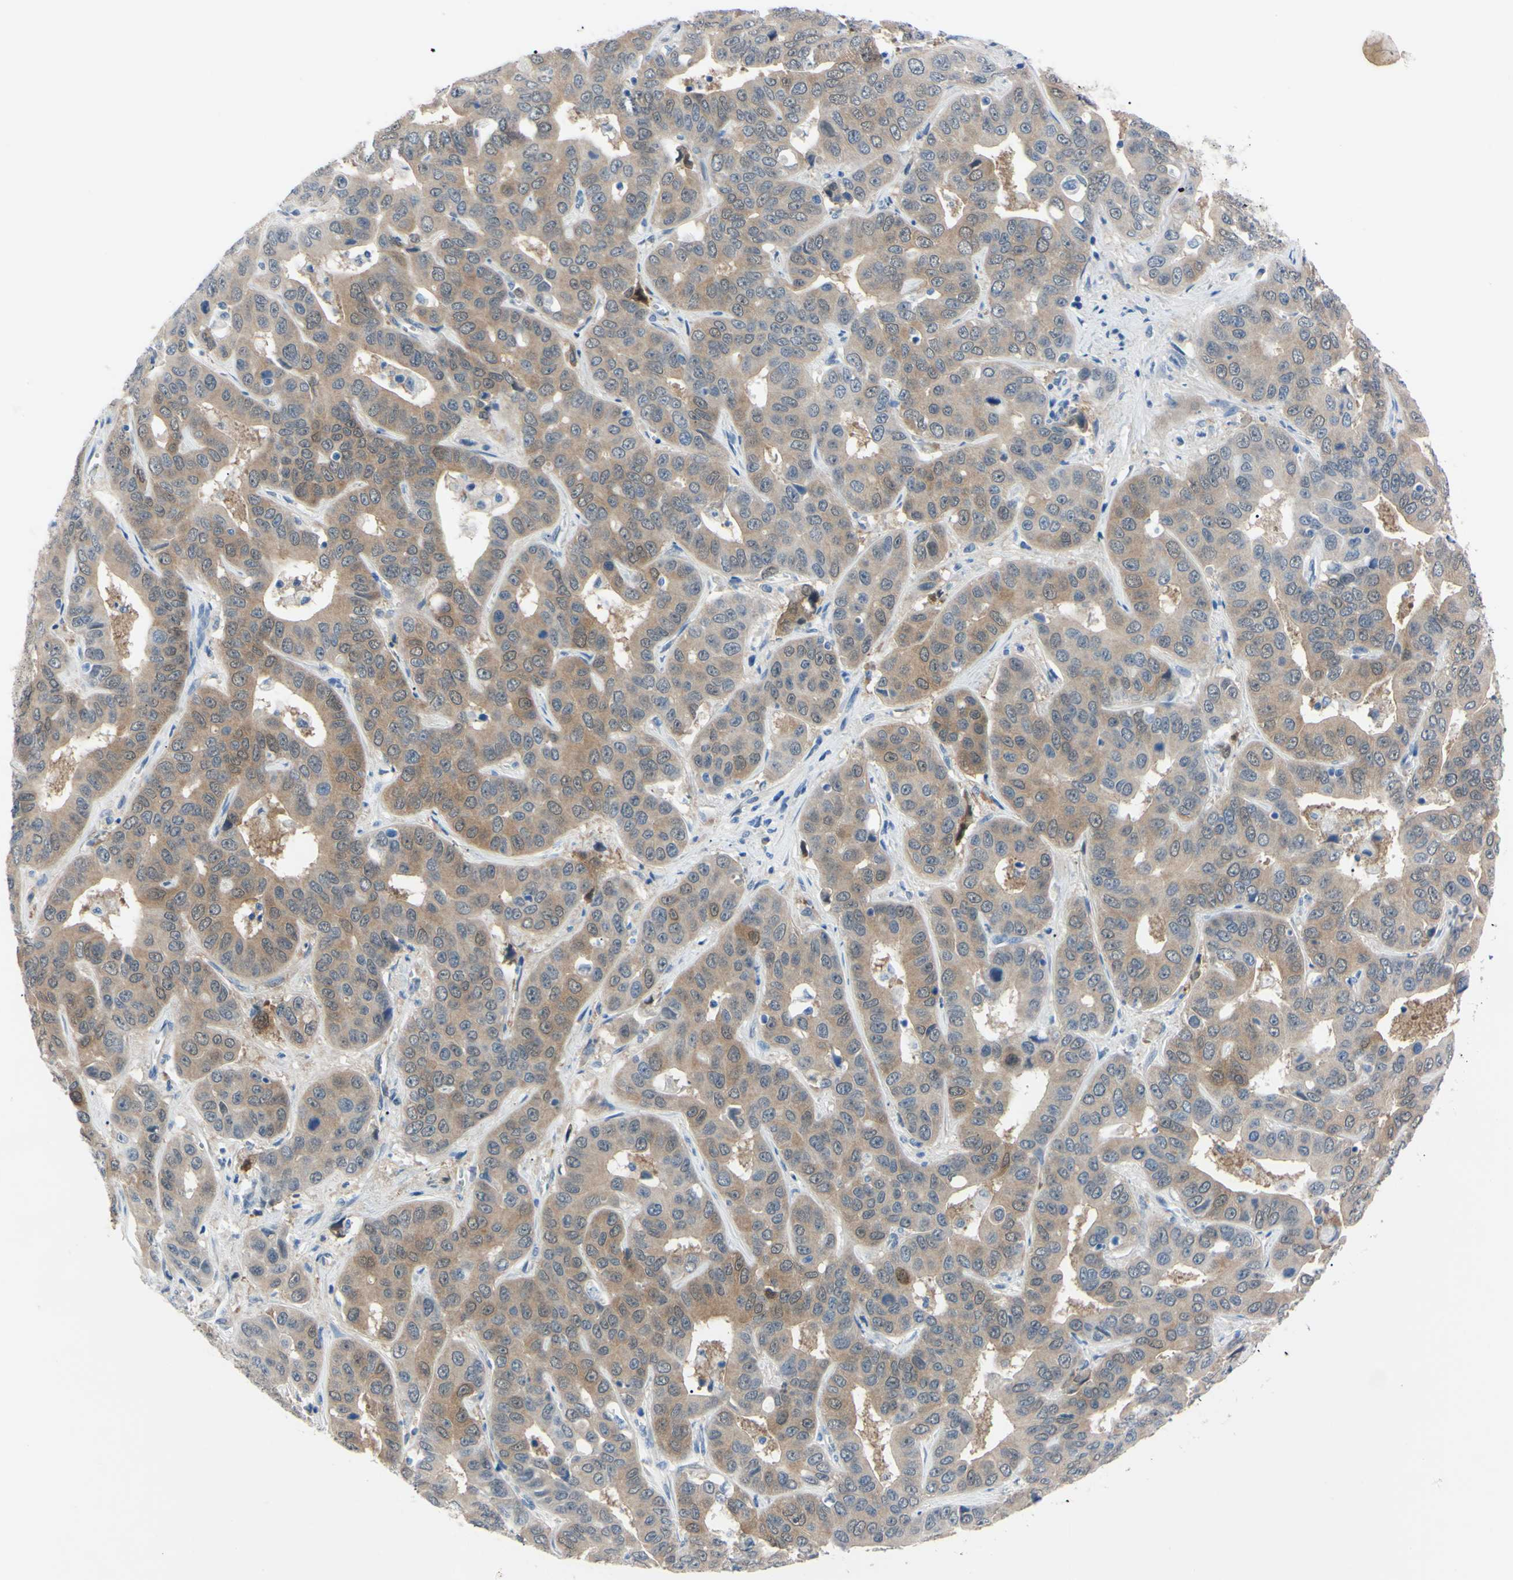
{"staining": {"intensity": "weak", "quantity": ">75%", "location": "cytoplasmic/membranous"}, "tissue": "liver cancer", "cell_type": "Tumor cells", "image_type": "cancer", "snomed": [{"axis": "morphology", "description": "Cholangiocarcinoma"}, {"axis": "topography", "description": "Liver"}], "caption": "Immunohistochemical staining of cholangiocarcinoma (liver) reveals low levels of weak cytoplasmic/membranous expression in about >75% of tumor cells. The protein is stained brown, and the nuclei are stained in blue (DAB (3,3'-diaminobenzidine) IHC with brightfield microscopy, high magnification).", "gene": "NOL3", "patient": {"sex": "female", "age": 52}}